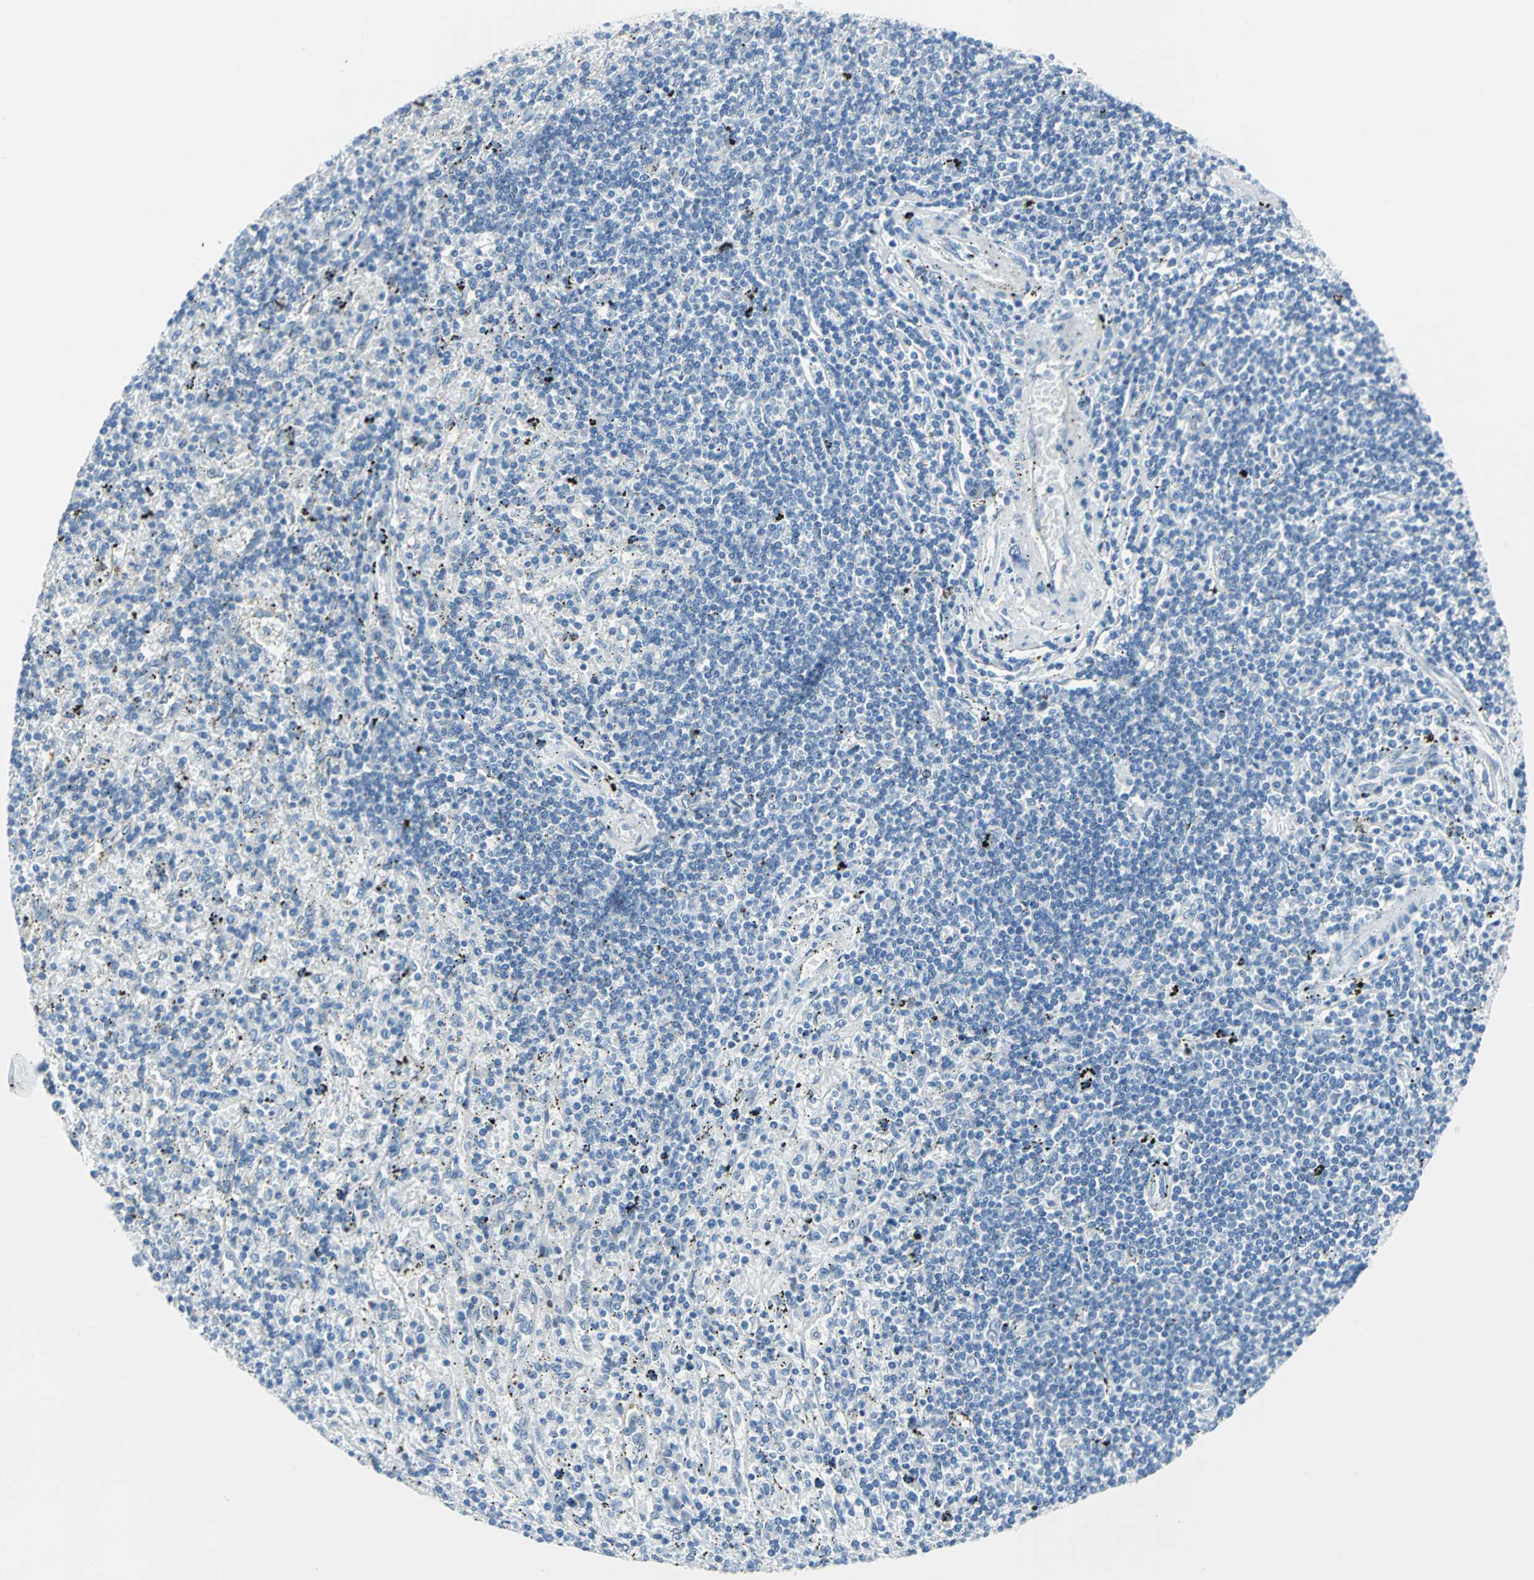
{"staining": {"intensity": "negative", "quantity": "none", "location": "none"}, "tissue": "lymphoma", "cell_type": "Tumor cells", "image_type": "cancer", "snomed": [{"axis": "morphology", "description": "Malignant lymphoma, non-Hodgkin's type, Low grade"}, {"axis": "topography", "description": "Spleen"}], "caption": "There is no significant staining in tumor cells of low-grade malignant lymphoma, non-Hodgkin's type.", "gene": "CYB5A", "patient": {"sex": "male", "age": 76}}